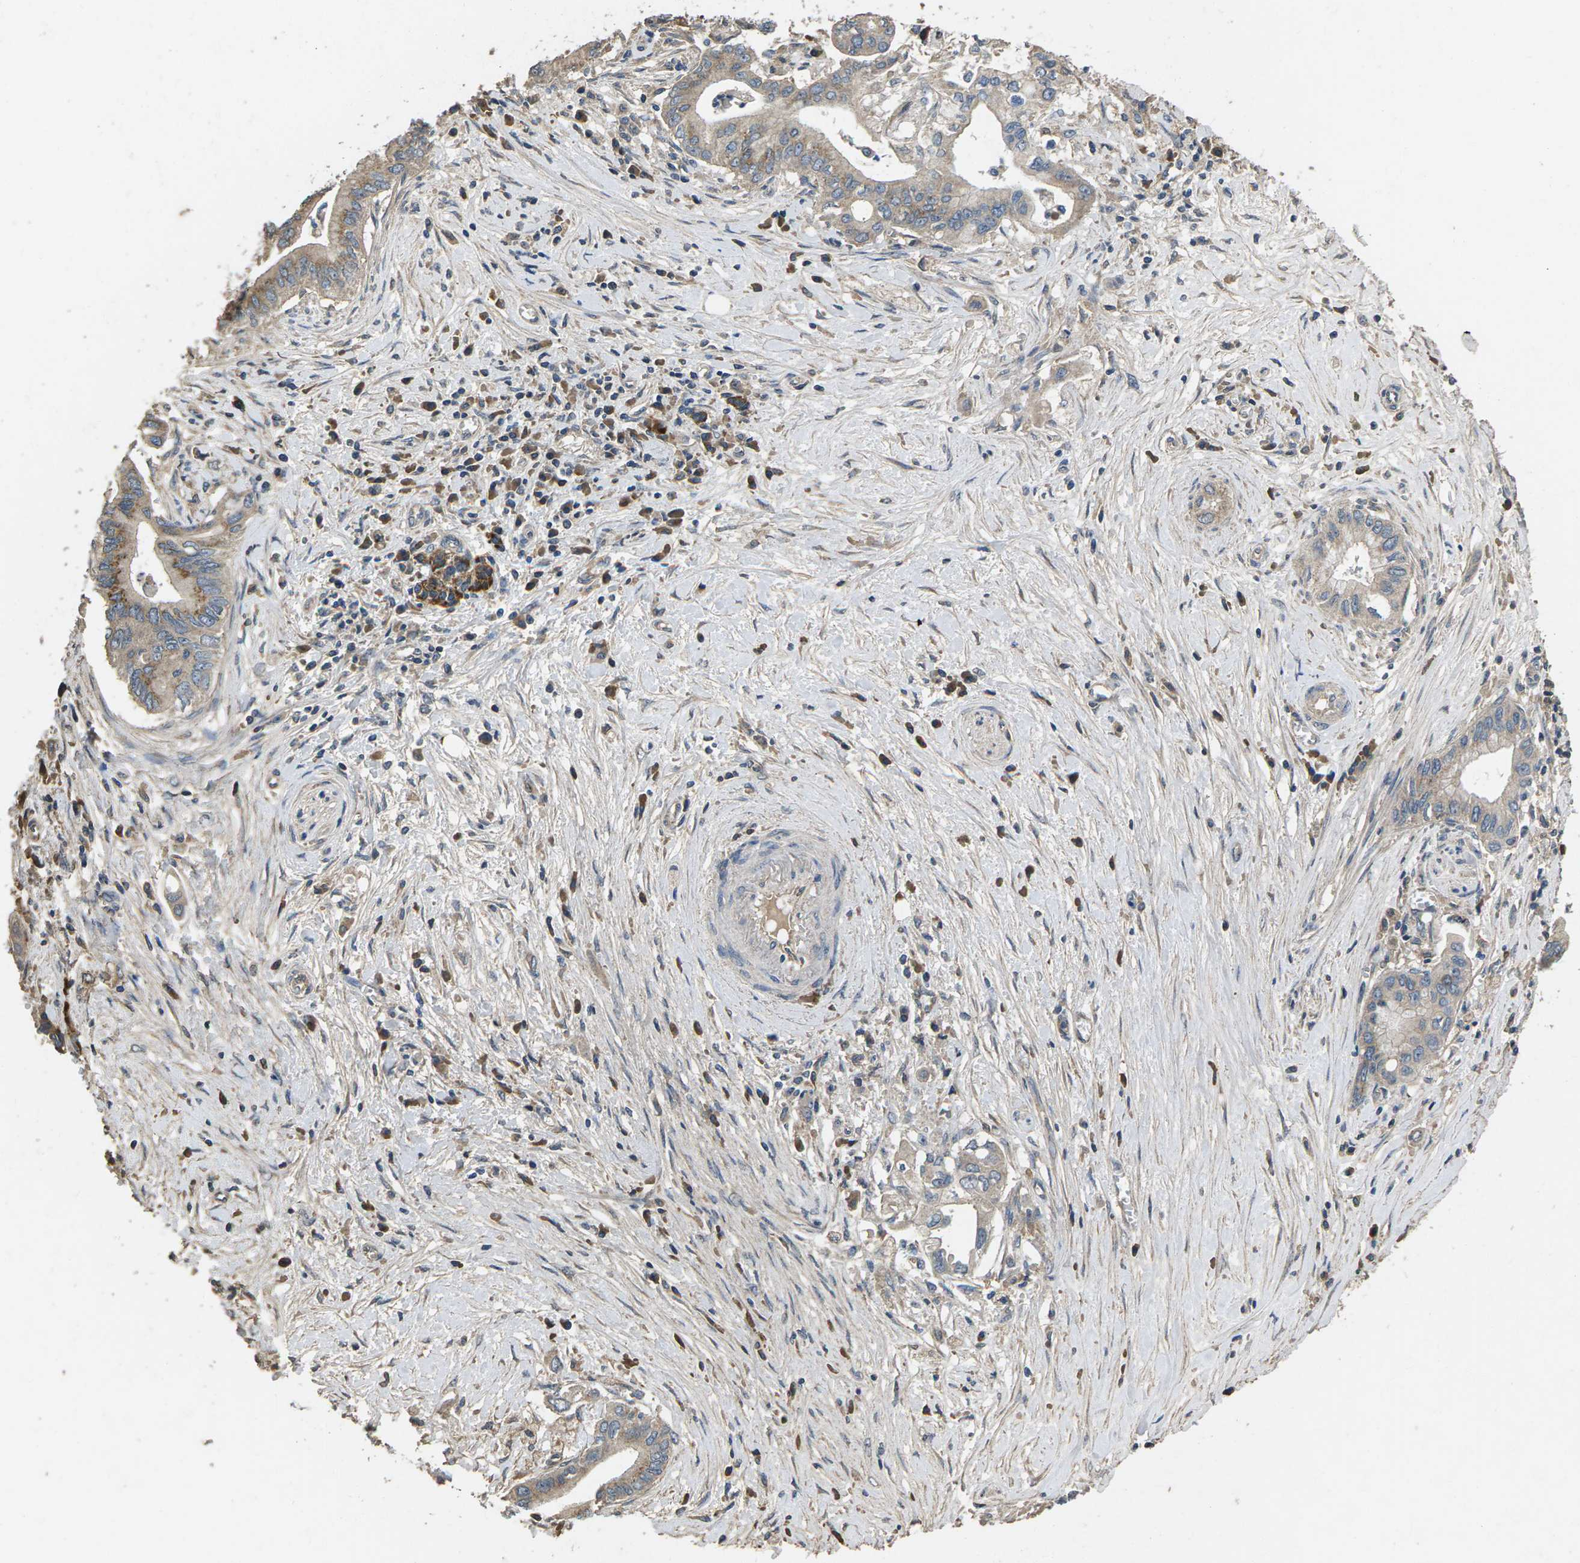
{"staining": {"intensity": "weak", "quantity": "<25%", "location": "cytoplasmic/membranous"}, "tissue": "pancreatic cancer", "cell_type": "Tumor cells", "image_type": "cancer", "snomed": [{"axis": "morphology", "description": "Adenocarcinoma, NOS"}, {"axis": "topography", "description": "Pancreas"}], "caption": "Immunohistochemical staining of pancreatic cancer (adenocarcinoma) demonstrates no significant expression in tumor cells.", "gene": "B4GAT1", "patient": {"sex": "female", "age": 73}}